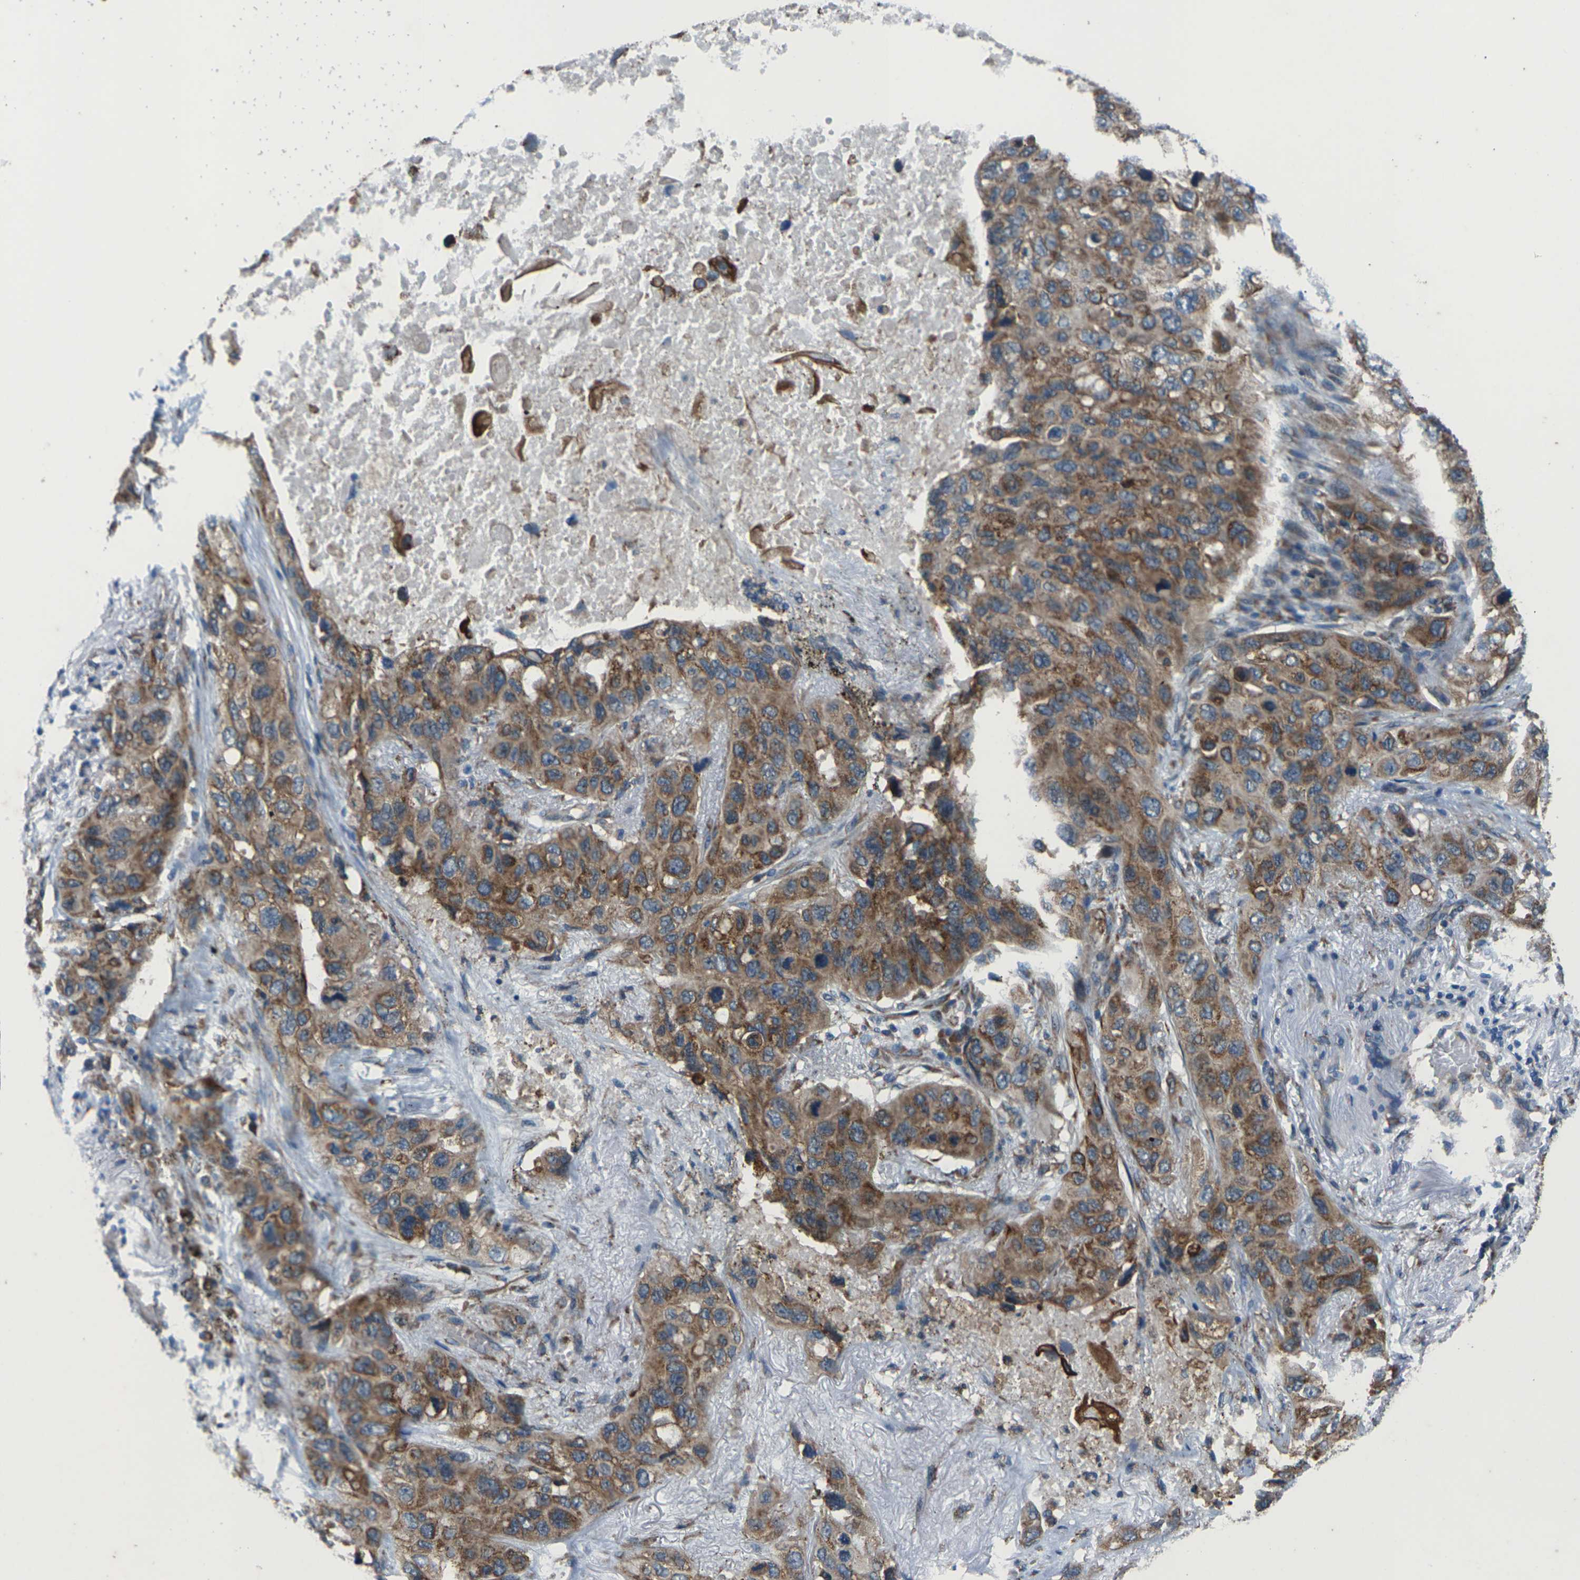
{"staining": {"intensity": "moderate", "quantity": ">75%", "location": "cytoplasmic/membranous"}, "tissue": "lung cancer", "cell_type": "Tumor cells", "image_type": "cancer", "snomed": [{"axis": "morphology", "description": "Squamous cell carcinoma, NOS"}, {"axis": "topography", "description": "Lung"}], "caption": "Lung squamous cell carcinoma stained with a protein marker reveals moderate staining in tumor cells.", "gene": "GABRP", "patient": {"sex": "female", "age": 73}}